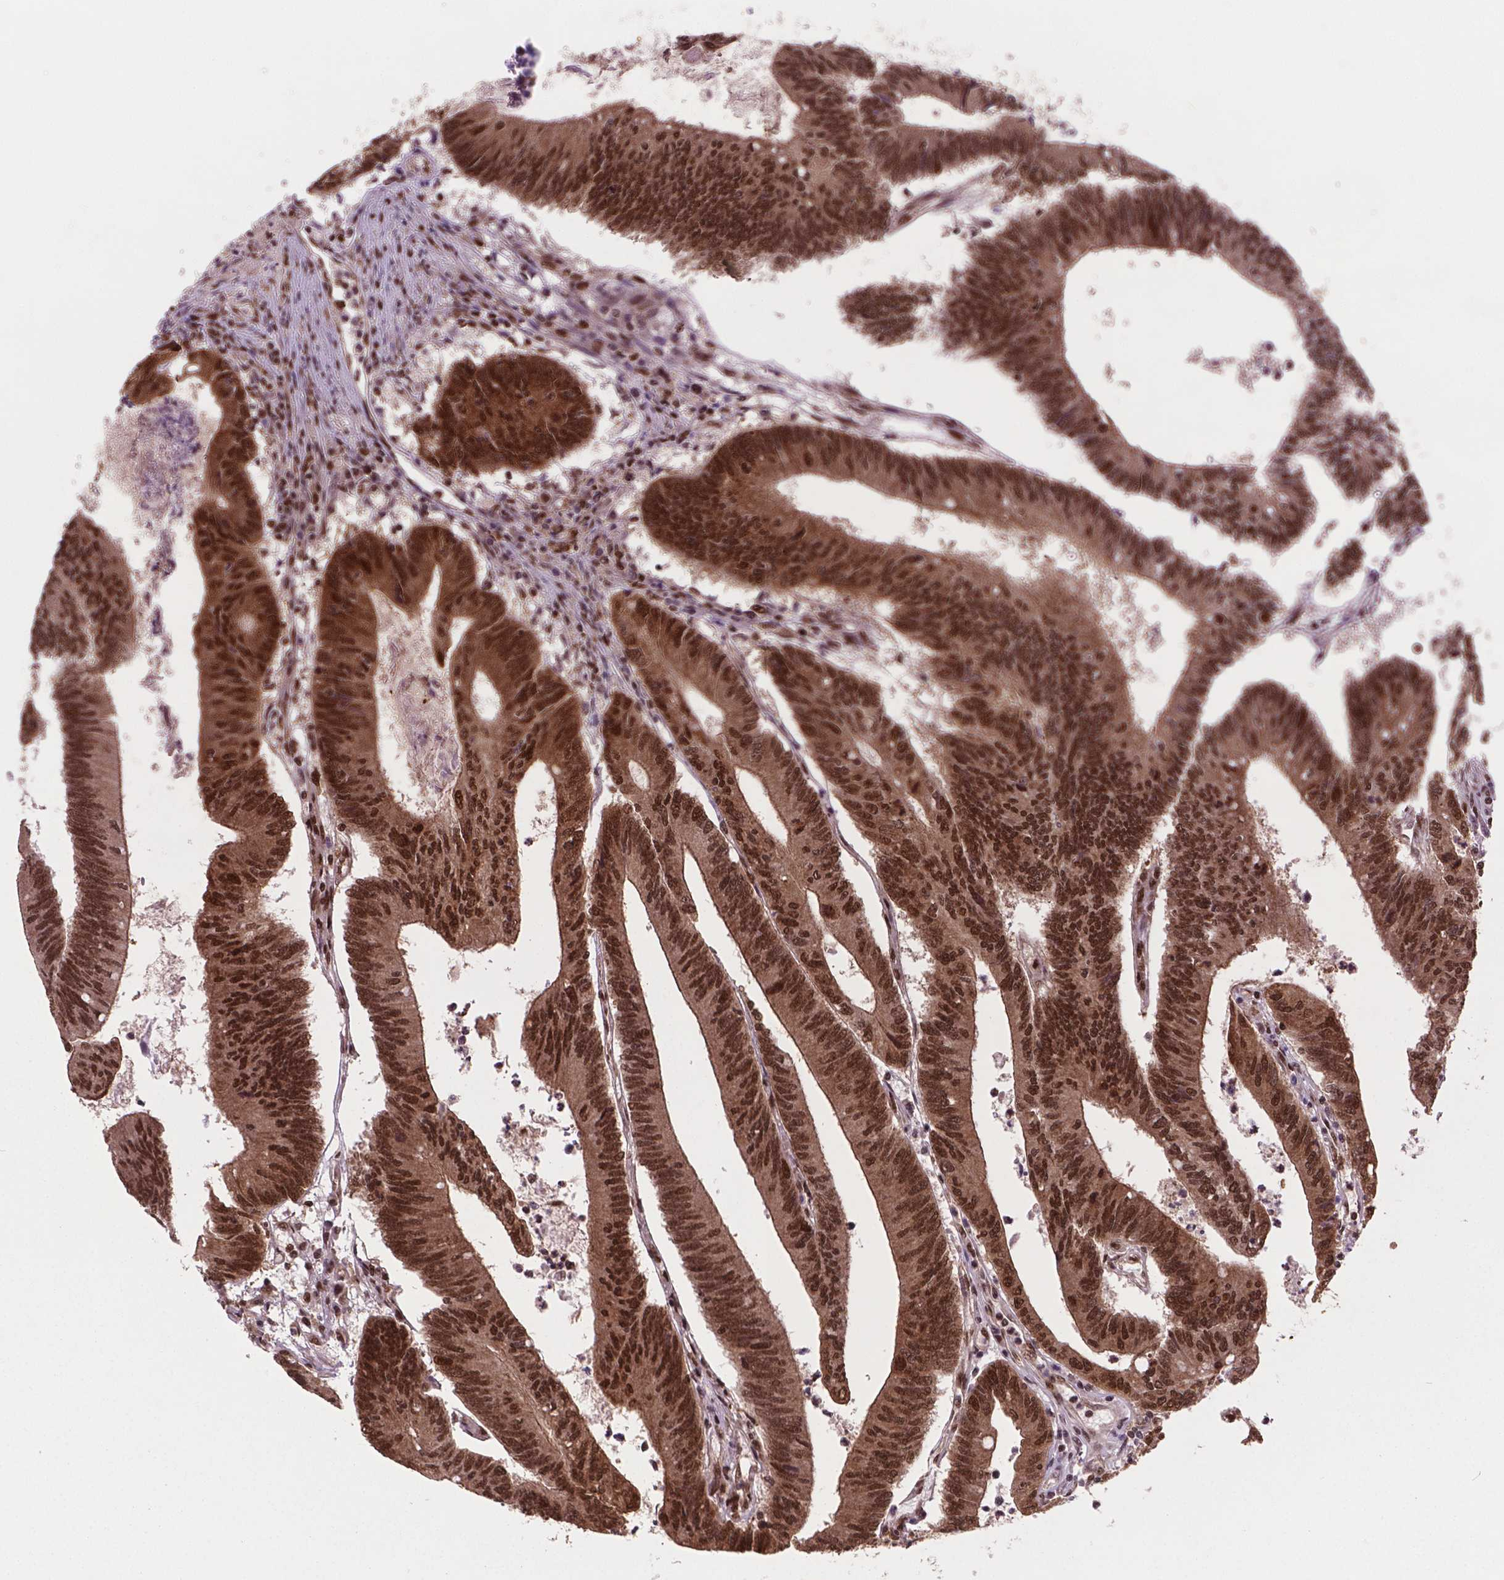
{"staining": {"intensity": "strong", "quantity": ">75%", "location": "nuclear"}, "tissue": "colorectal cancer", "cell_type": "Tumor cells", "image_type": "cancer", "snomed": [{"axis": "morphology", "description": "Adenocarcinoma, NOS"}, {"axis": "topography", "description": "Colon"}], "caption": "An immunohistochemistry (IHC) micrograph of neoplastic tissue is shown. Protein staining in brown highlights strong nuclear positivity in colorectal cancer (adenocarcinoma) within tumor cells.", "gene": "SIRT6", "patient": {"sex": "female", "age": 70}}